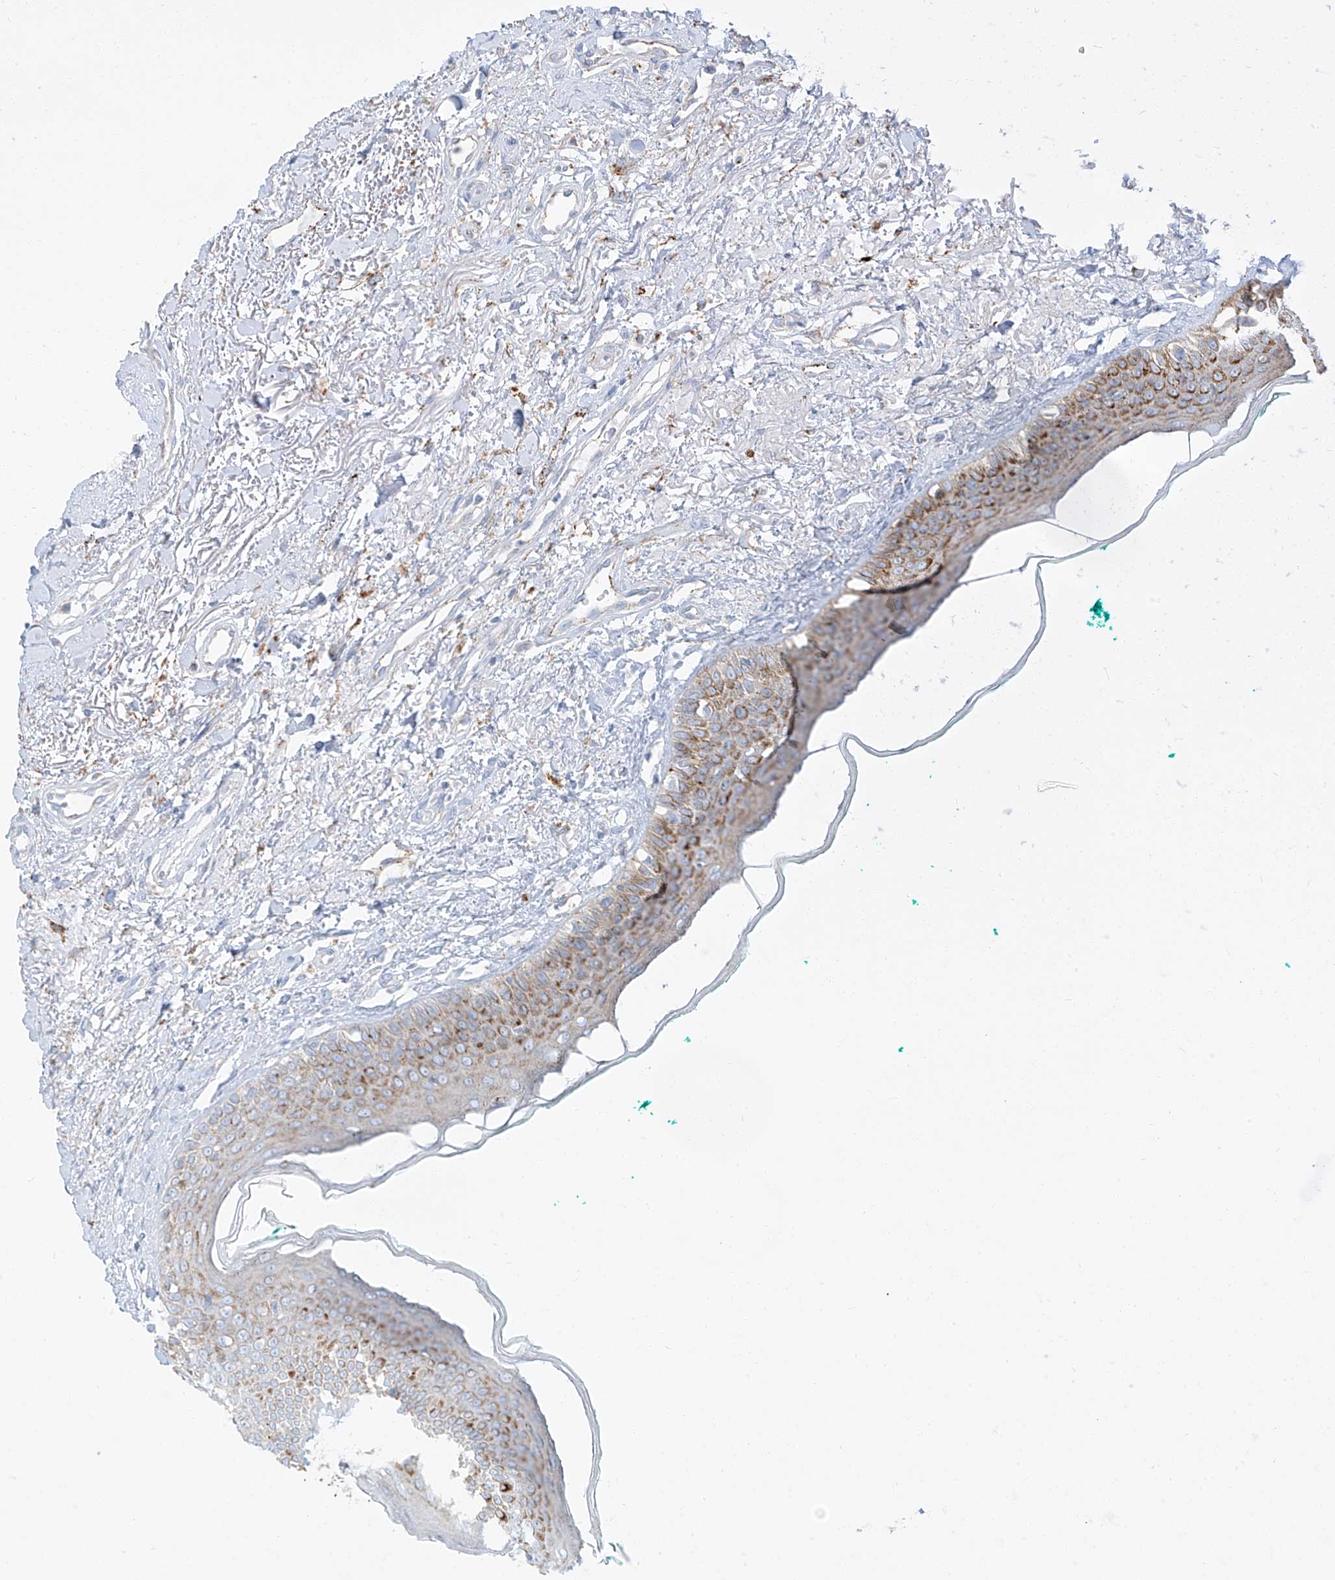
{"staining": {"intensity": "moderate", "quantity": ">75%", "location": "cytoplasmic/membranous"}, "tissue": "oral mucosa", "cell_type": "Squamous epithelial cells", "image_type": "normal", "snomed": [{"axis": "morphology", "description": "Normal tissue, NOS"}, {"axis": "topography", "description": "Oral tissue"}], "caption": "High-magnification brightfield microscopy of benign oral mucosa stained with DAB (3,3'-diaminobenzidine) (brown) and counterstained with hematoxylin (blue). squamous epithelial cells exhibit moderate cytoplasmic/membranous positivity is identified in approximately>75% of cells. (Brightfield microscopy of DAB IHC at high magnification).", "gene": "SLC35F6", "patient": {"sex": "female", "age": 70}}